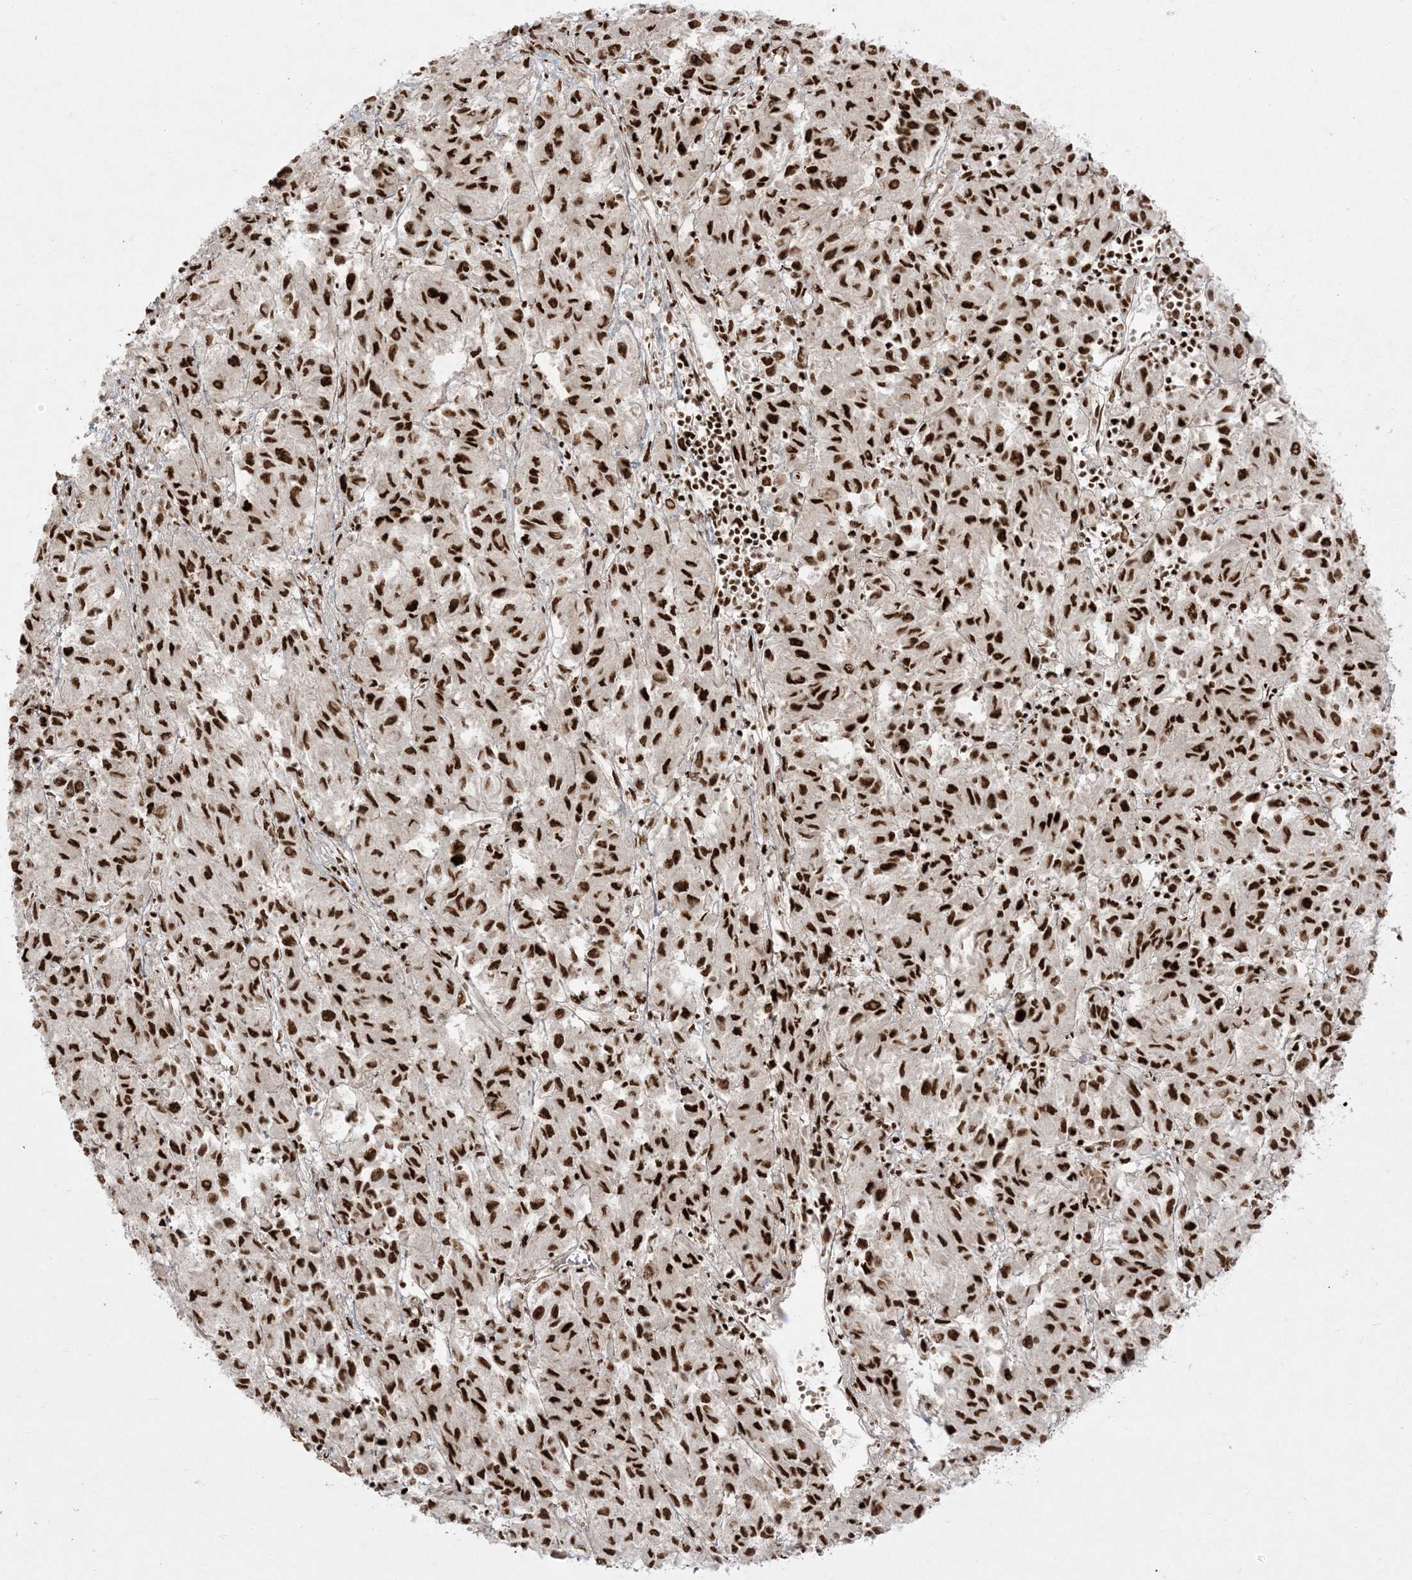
{"staining": {"intensity": "strong", "quantity": ">75%", "location": "nuclear"}, "tissue": "melanoma", "cell_type": "Tumor cells", "image_type": "cancer", "snomed": [{"axis": "morphology", "description": "Malignant melanoma, Metastatic site"}, {"axis": "topography", "description": "Lung"}], "caption": "A micrograph showing strong nuclear positivity in approximately >75% of tumor cells in melanoma, as visualized by brown immunohistochemical staining.", "gene": "RBM10", "patient": {"sex": "male", "age": 64}}